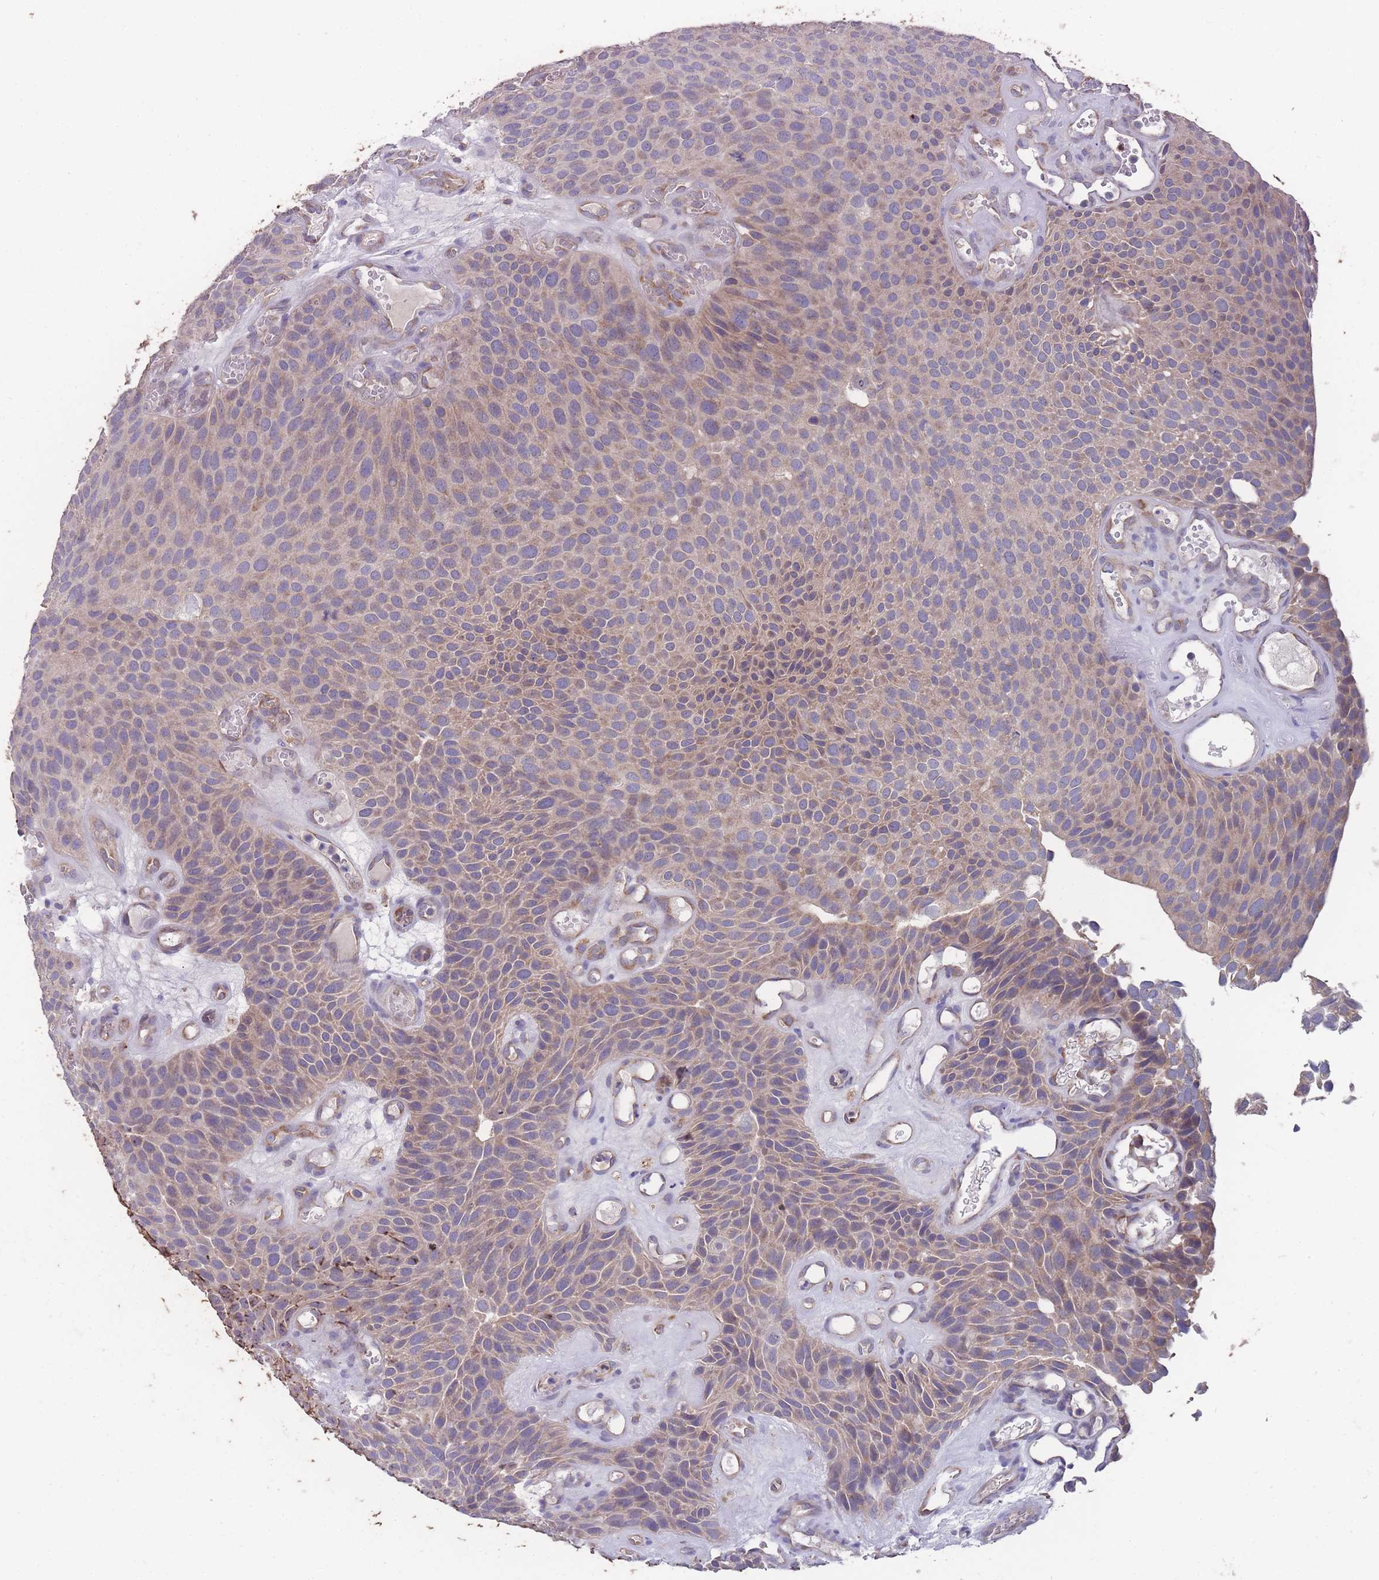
{"staining": {"intensity": "moderate", "quantity": ">75%", "location": "cytoplasmic/membranous"}, "tissue": "urothelial cancer", "cell_type": "Tumor cells", "image_type": "cancer", "snomed": [{"axis": "morphology", "description": "Urothelial carcinoma, Low grade"}, {"axis": "topography", "description": "Urinary bladder"}], "caption": "IHC (DAB (3,3'-diaminobenzidine)) staining of human low-grade urothelial carcinoma displays moderate cytoplasmic/membranous protein expression in about >75% of tumor cells.", "gene": "STIM2", "patient": {"sex": "male", "age": 89}}